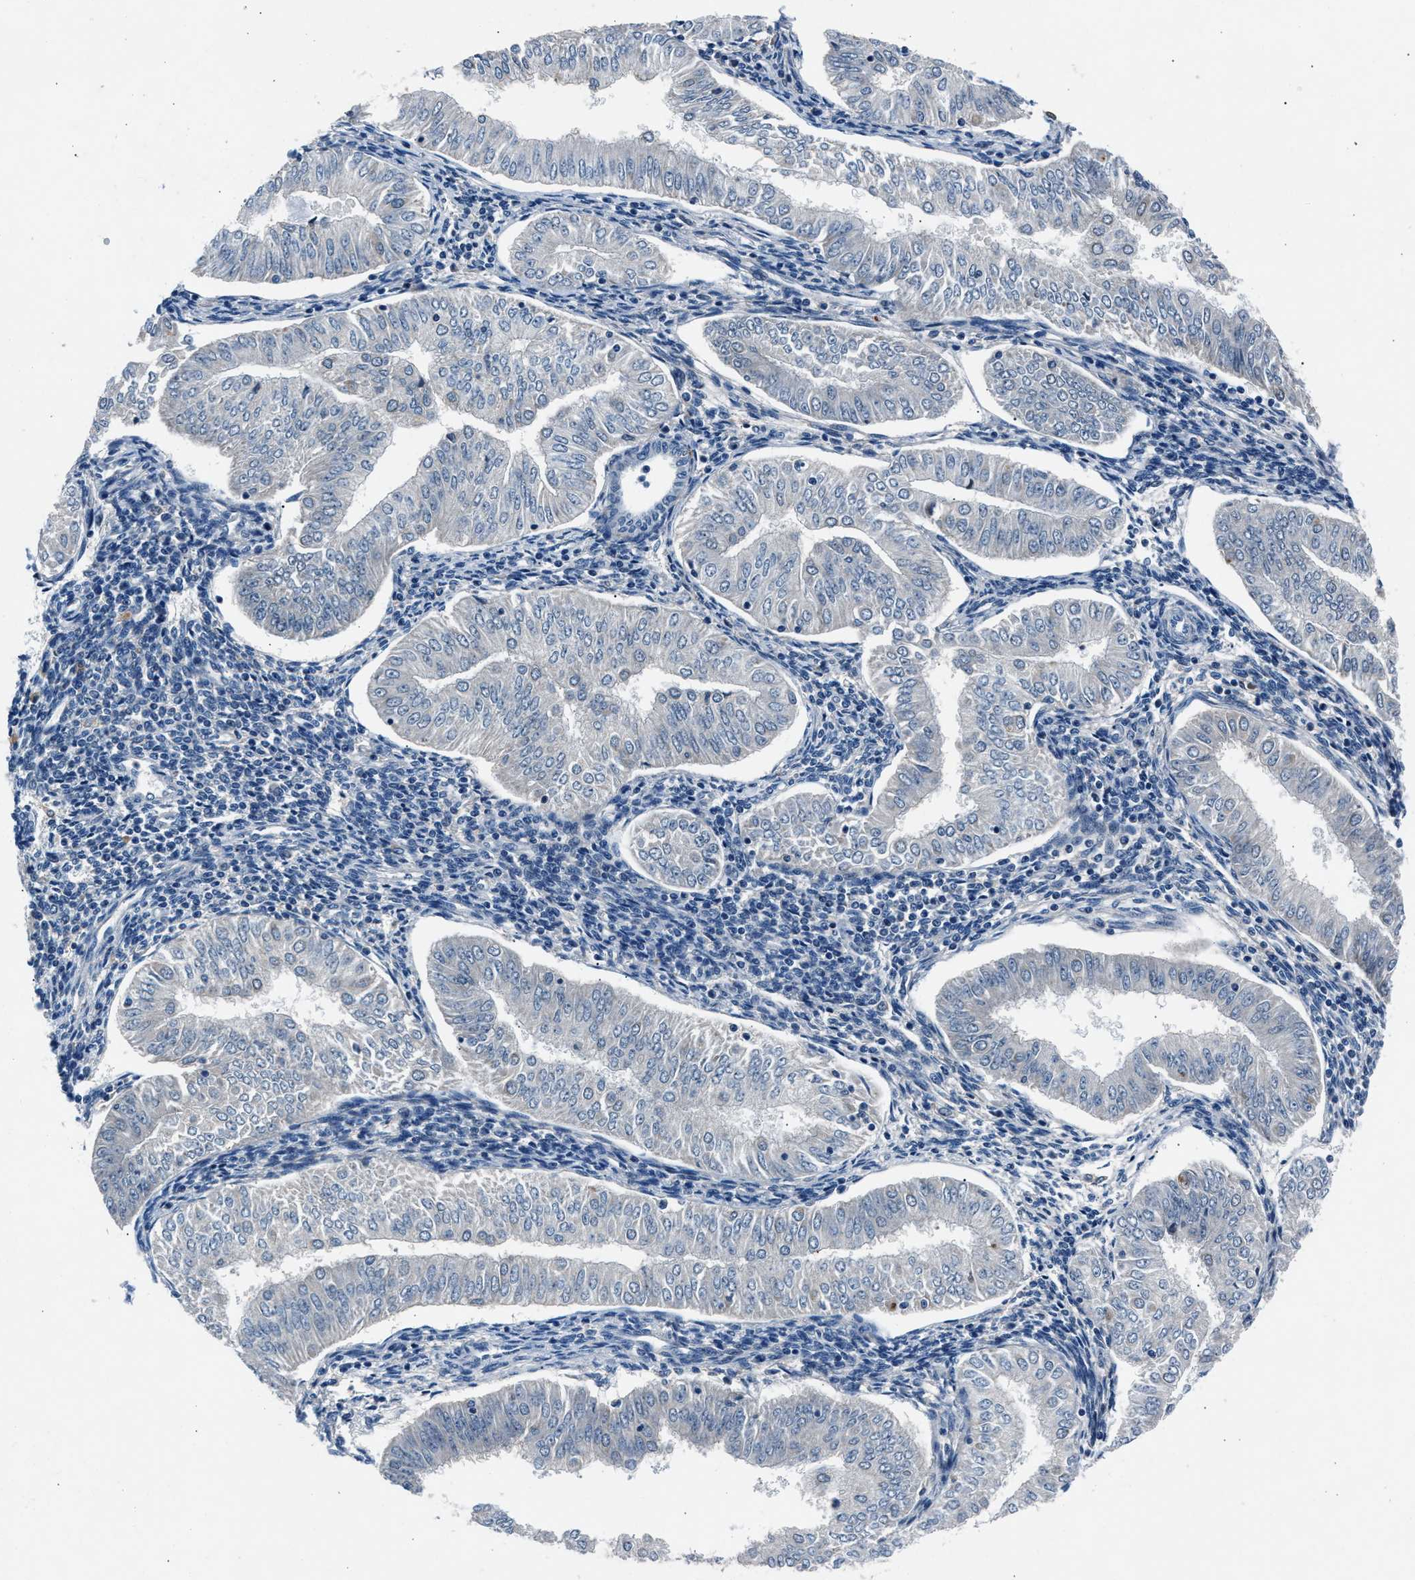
{"staining": {"intensity": "negative", "quantity": "none", "location": "none"}, "tissue": "endometrial cancer", "cell_type": "Tumor cells", "image_type": "cancer", "snomed": [{"axis": "morphology", "description": "Normal tissue, NOS"}, {"axis": "morphology", "description": "Adenocarcinoma, NOS"}, {"axis": "topography", "description": "Endometrium"}], "caption": "Immunohistochemistry (IHC) of human endometrial cancer (adenocarcinoma) shows no staining in tumor cells. (DAB immunohistochemistry with hematoxylin counter stain).", "gene": "DENND6B", "patient": {"sex": "female", "age": 53}}